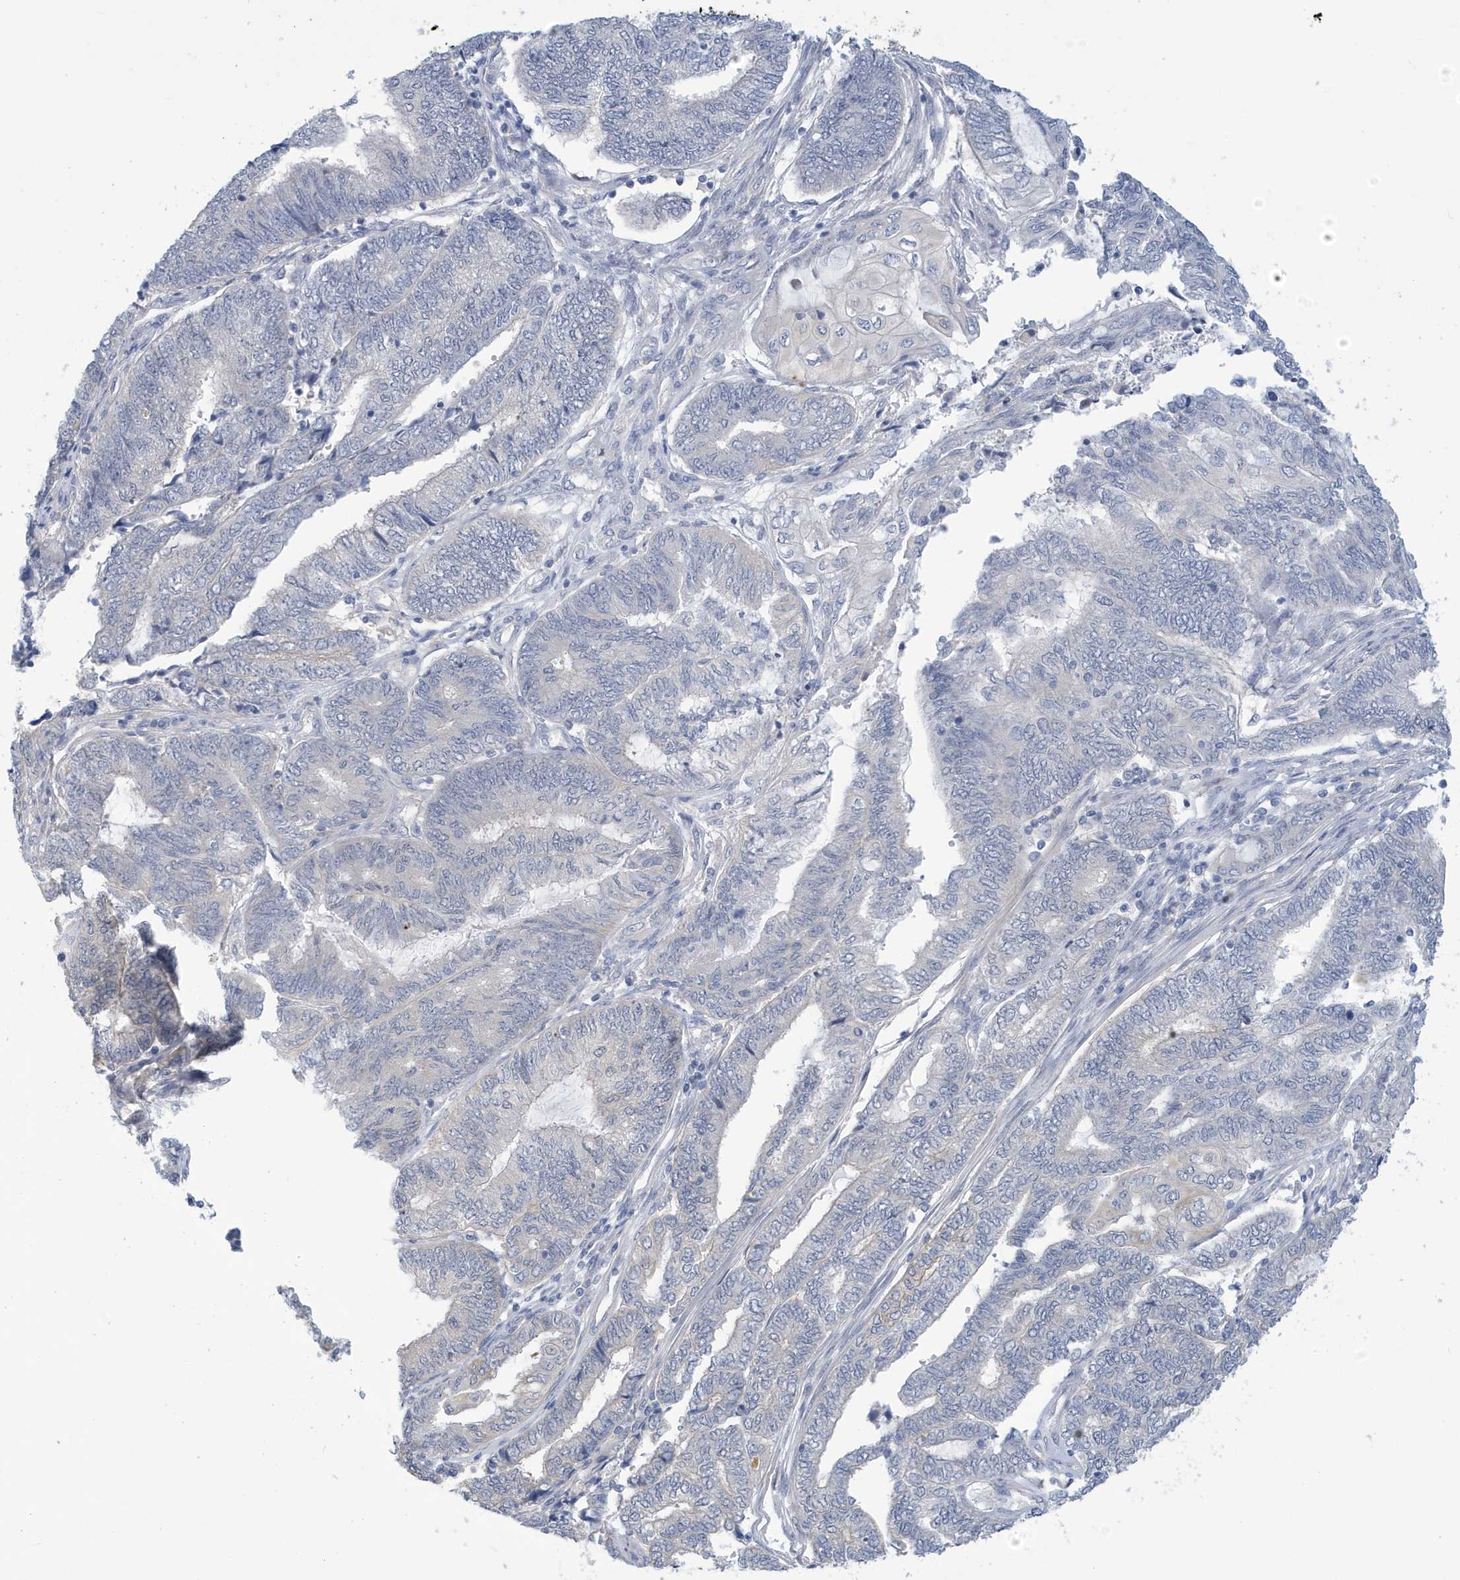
{"staining": {"intensity": "negative", "quantity": "none", "location": "none"}, "tissue": "endometrial cancer", "cell_type": "Tumor cells", "image_type": "cancer", "snomed": [{"axis": "morphology", "description": "Adenocarcinoma, NOS"}, {"axis": "topography", "description": "Uterus"}, {"axis": "topography", "description": "Endometrium"}], "caption": "IHC of human adenocarcinoma (endometrial) demonstrates no expression in tumor cells.", "gene": "VTA1", "patient": {"sex": "female", "age": 70}}